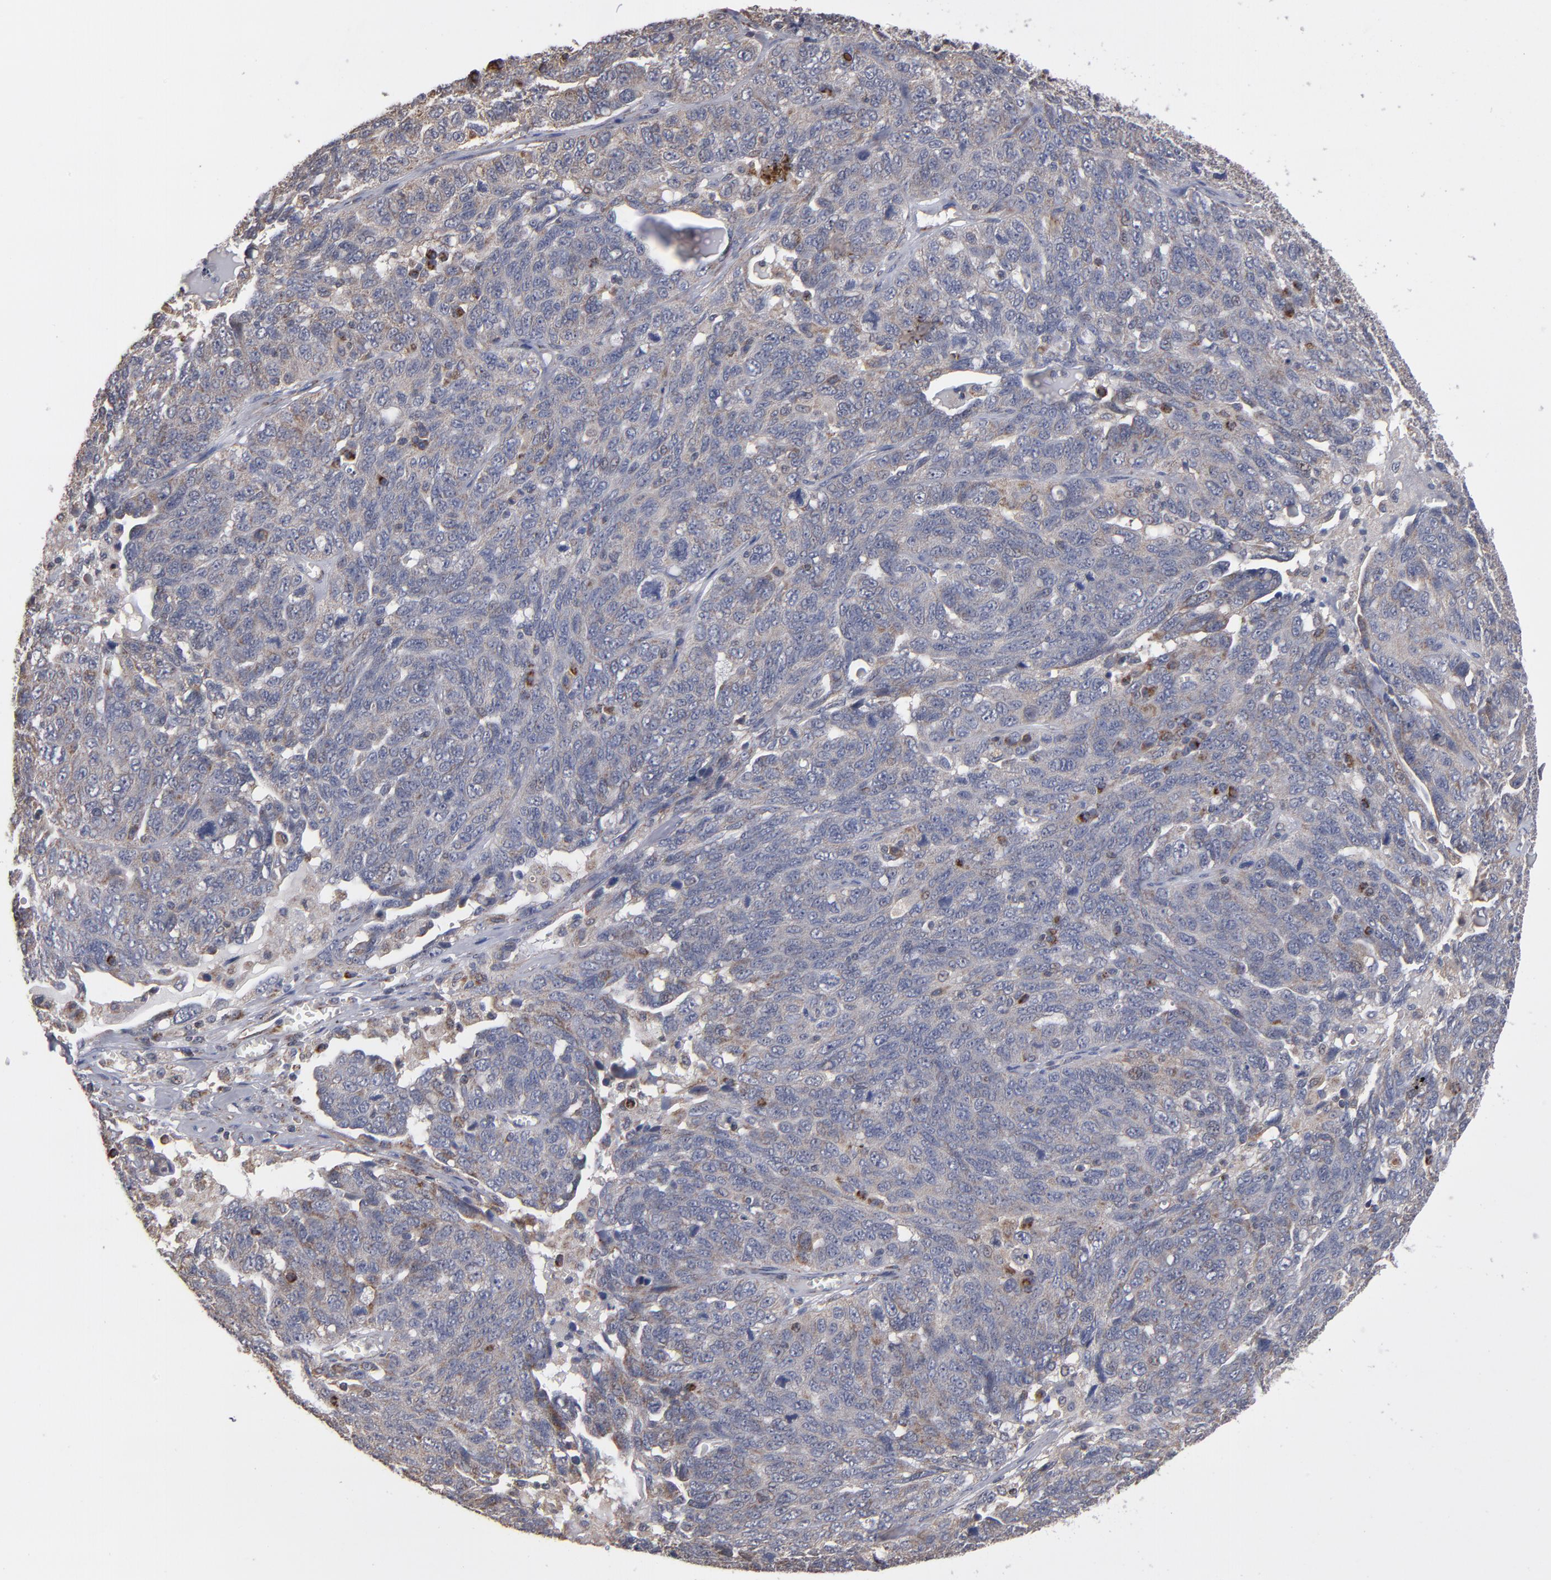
{"staining": {"intensity": "moderate", "quantity": ">75%", "location": "cytoplasmic/membranous"}, "tissue": "ovarian cancer", "cell_type": "Tumor cells", "image_type": "cancer", "snomed": [{"axis": "morphology", "description": "Cystadenocarcinoma, serous, NOS"}, {"axis": "topography", "description": "Ovary"}], "caption": "Immunohistochemical staining of ovarian serous cystadenocarcinoma displays medium levels of moderate cytoplasmic/membranous protein positivity in approximately >75% of tumor cells.", "gene": "MIPOL1", "patient": {"sex": "female", "age": 71}}